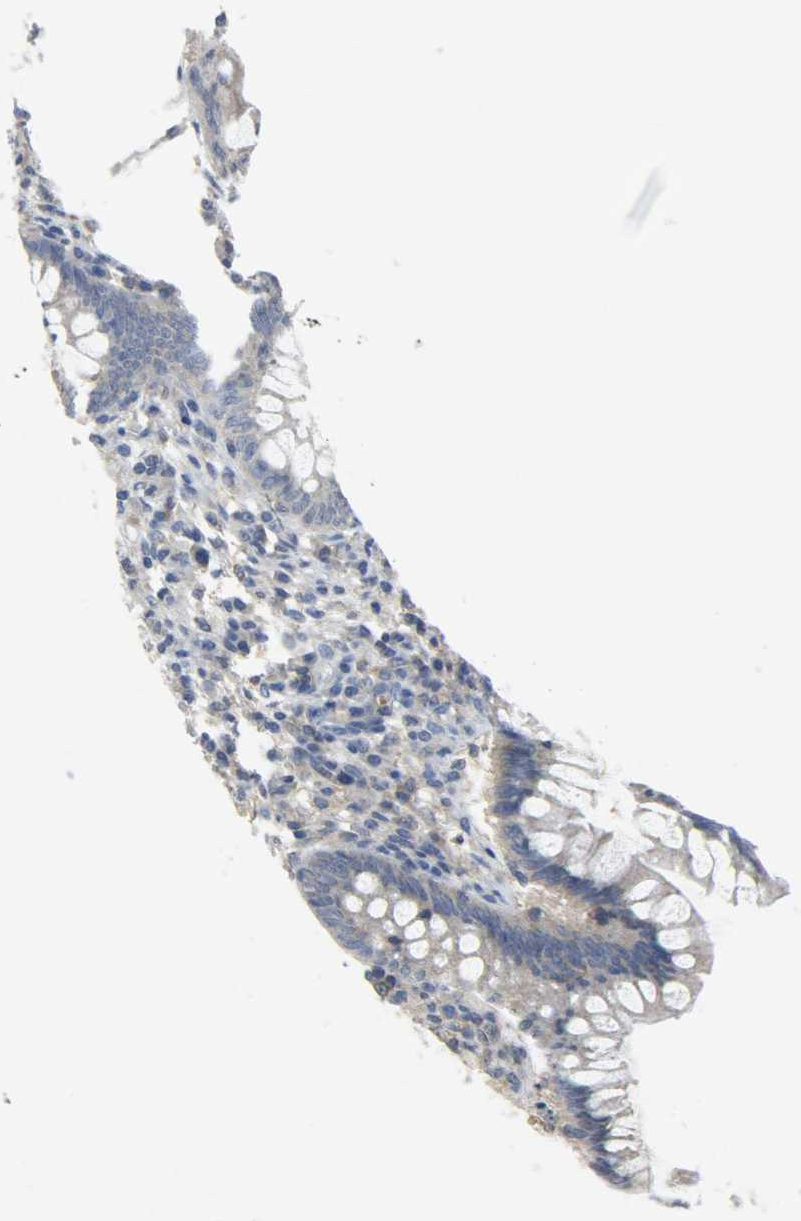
{"staining": {"intensity": "moderate", "quantity": ">75%", "location": "cytoplasmic/membranous"}, "tissue": "appendix", "cell_type": "Glandular cells", "image_type": "normal", "snomed": [{"axis": "morphology", "description": "Normal tissue, NOS"}, {"axis": "topography", "description": "Appendix"}], "caption": "Immunohistochemistry (IHC) (DAB (3,3'-diaminobenzidine)) staining of normal human appendix demonstrates moderate cytoplasmic/membranous protein positivity in approximately >75% of glandular cells.", "gene": "TRIM21", "patient": {"sex": "female", "age": 66}}